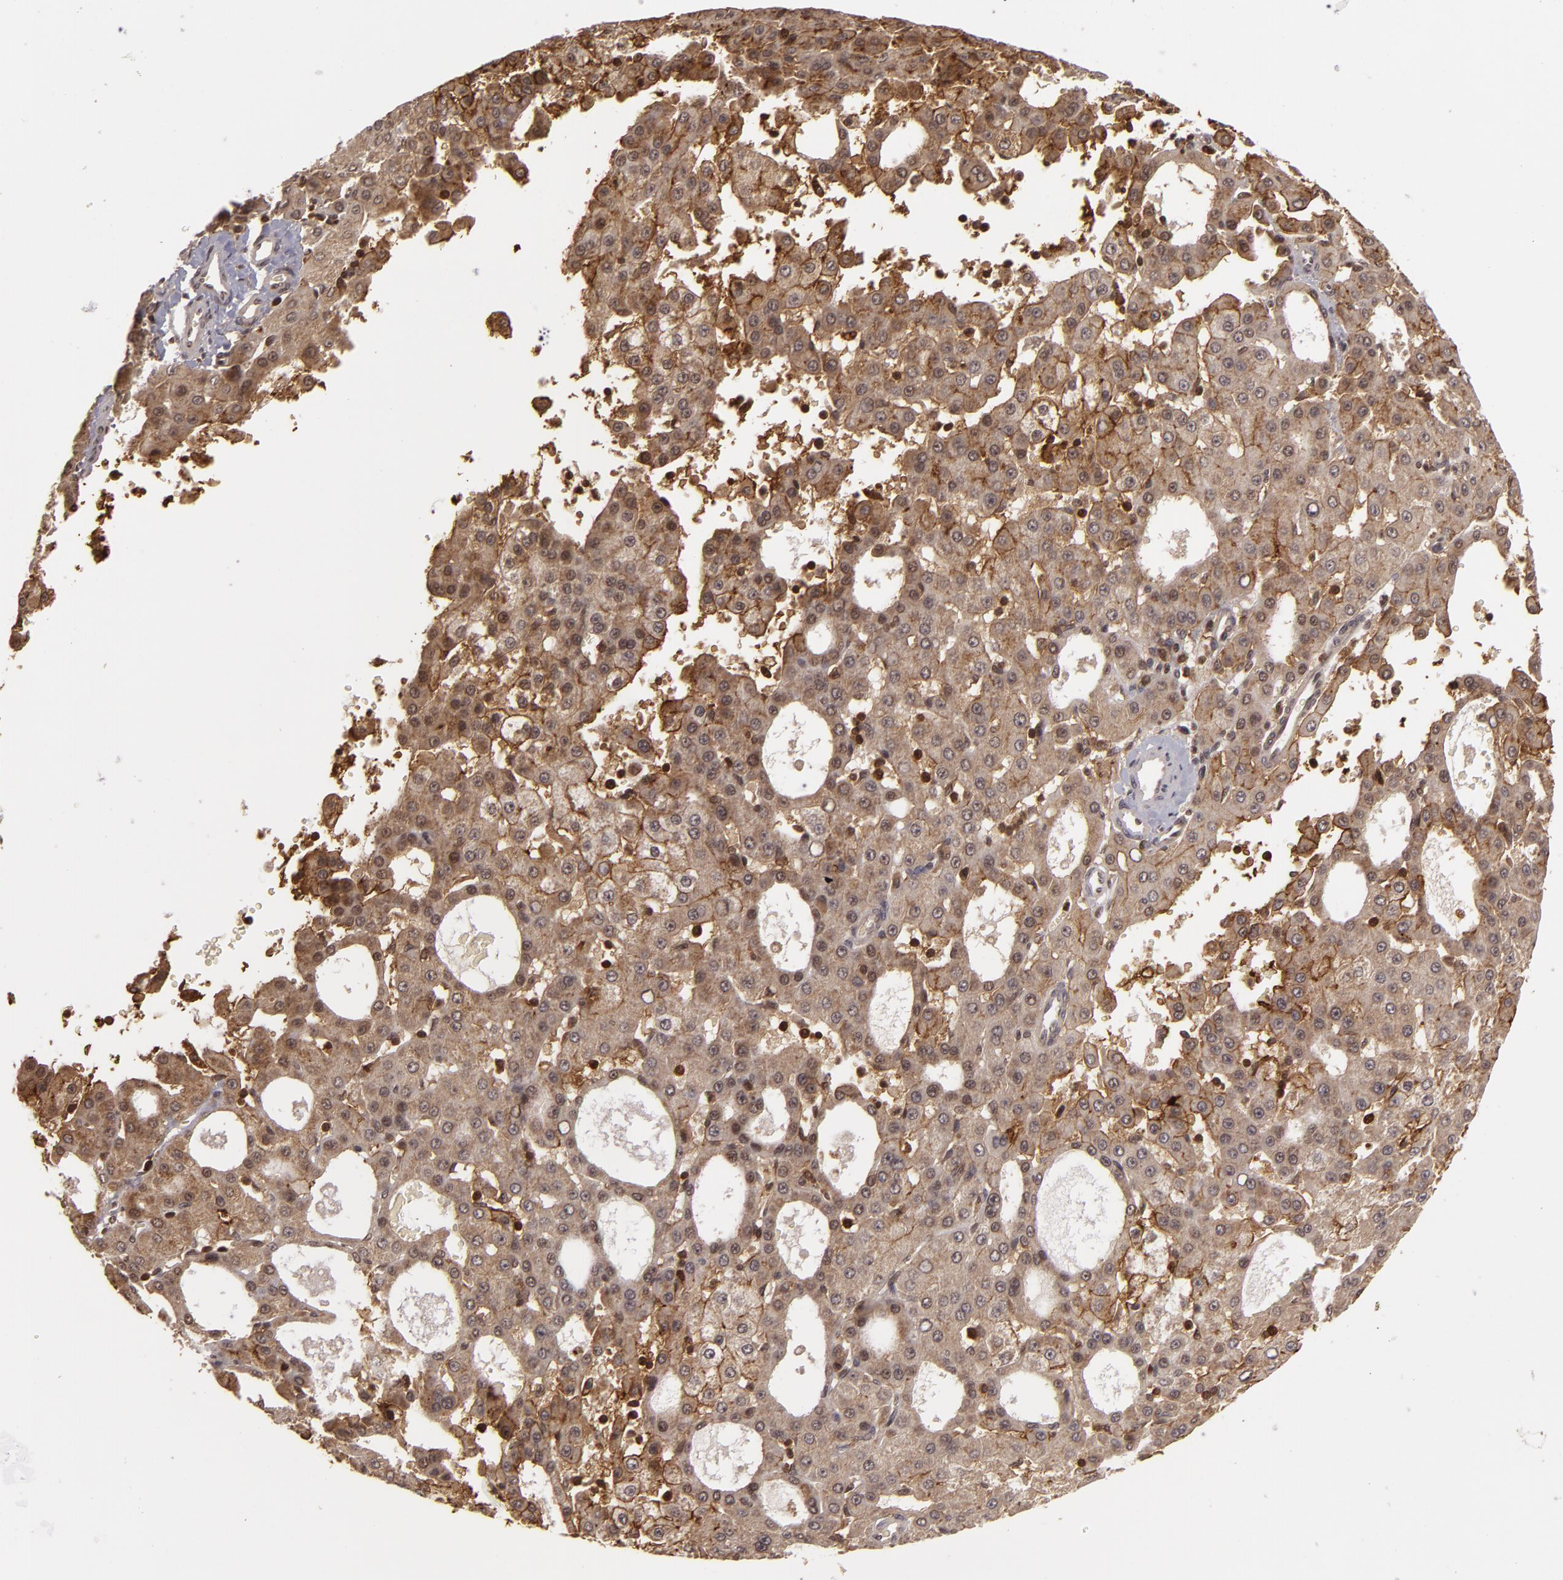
{"staining": {"intensity": "strong", "quantity": "25%-75%", "location": "cytoplasmic/membranous"}, "tissue": "liver cancer", "cell_type": "Tumor cells", "image_type": "cancer", "snomed": [{"axis": "morphology", "description": "Carcinoma, Hepatocellular, NOS"}, {"axis": "topography", "description": "Liver"}], "caption": "High-power microscopy captured an immunohistochemistry (IHC) histopathology image of liver hepatocellular carcinoma, revealing strong cytoplasmic/membranous positivity in about 25%-75% of tumor cells.", "gene": "ZBTB33", "patient": {"sex": "male", "age": 47}}